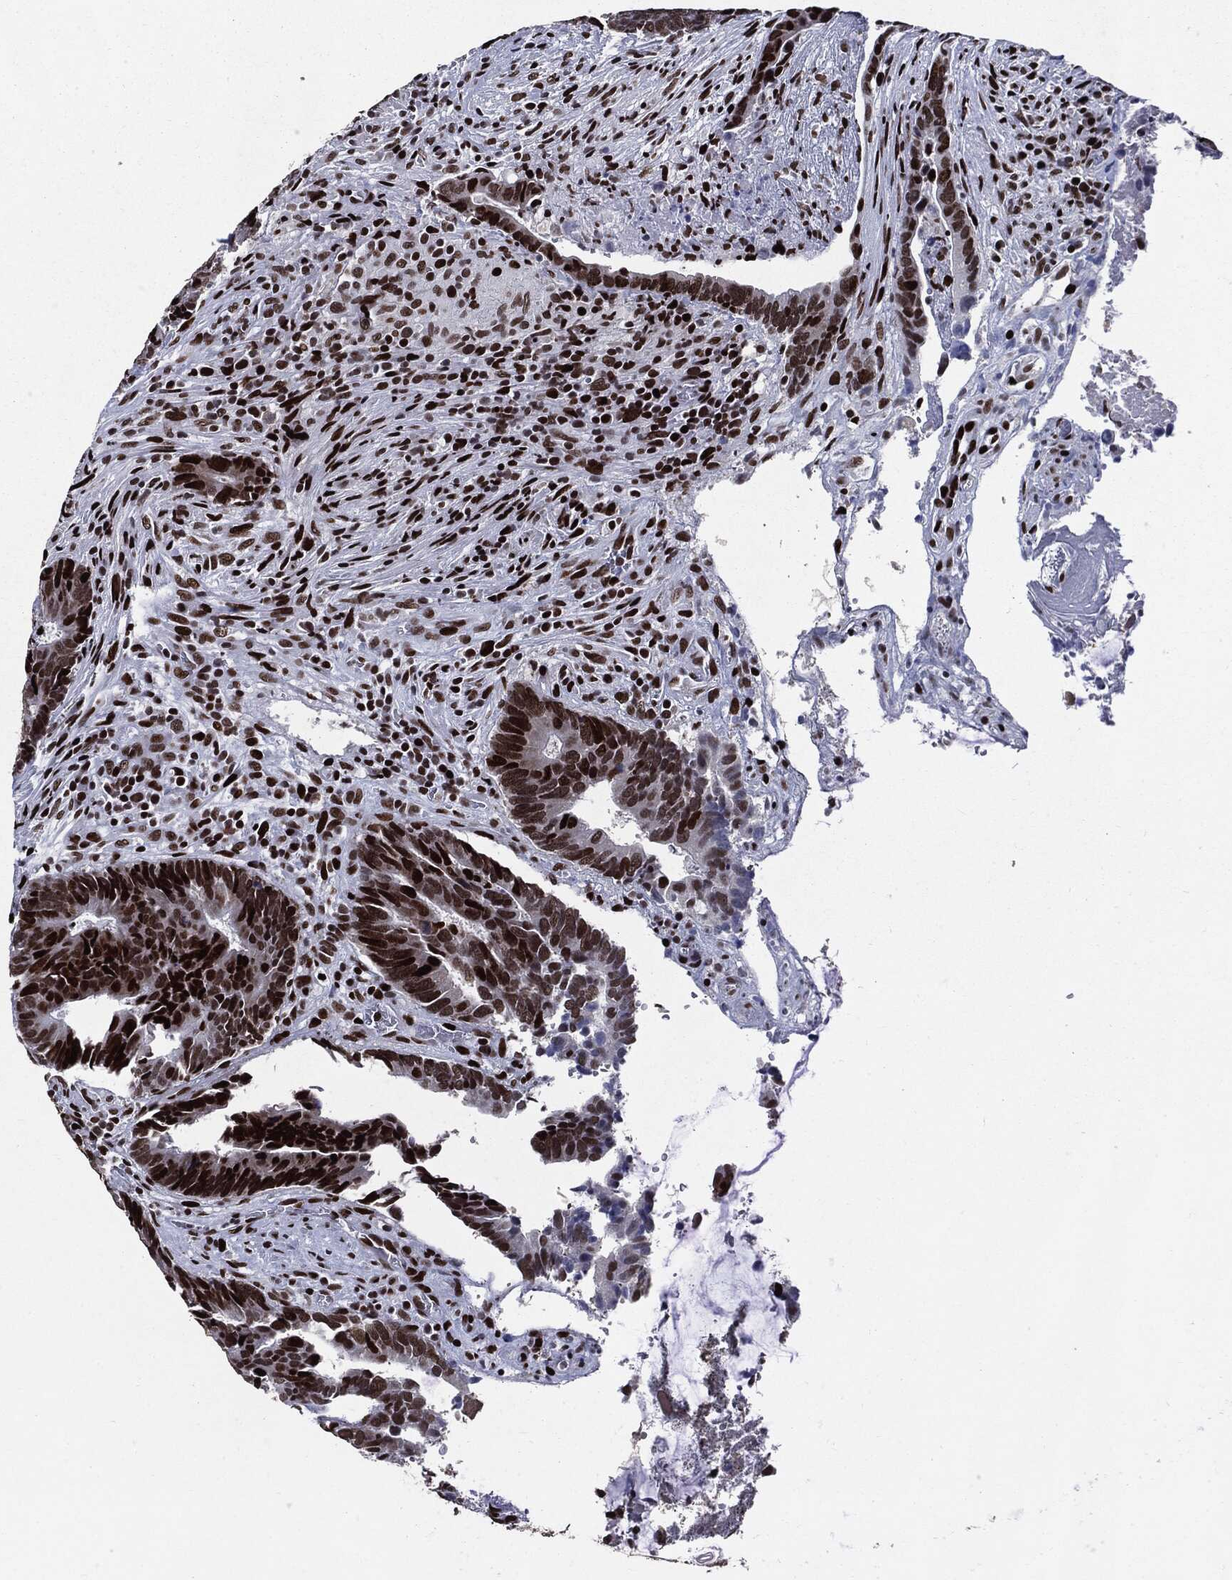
{"staining": {"intensity": "strong", "quantity": "25%-75%", "location": "nuclear"}, "tissue": "colorectal cancer", "cell_type": "Tumor cells", "image_type": "cancer", "snomed": [{"axis": "morphology", "description": "Adenocarcinoma, NOS"}, {"axis": "topography", "description": "Colon"}], "caption": "Colorectal cancer (adenocarcinoma) was stained to show a protein in brown. There is high levels of strong nuclear positivity in about 25%-75% of tumor cells. The protein of interest is stained brown, and the nuclei are stained in blue (DAB IHC with brightfield microscopy, high magnification).", "gene": "ZFP91", "patient": {"sex": "male", "age": 75}}